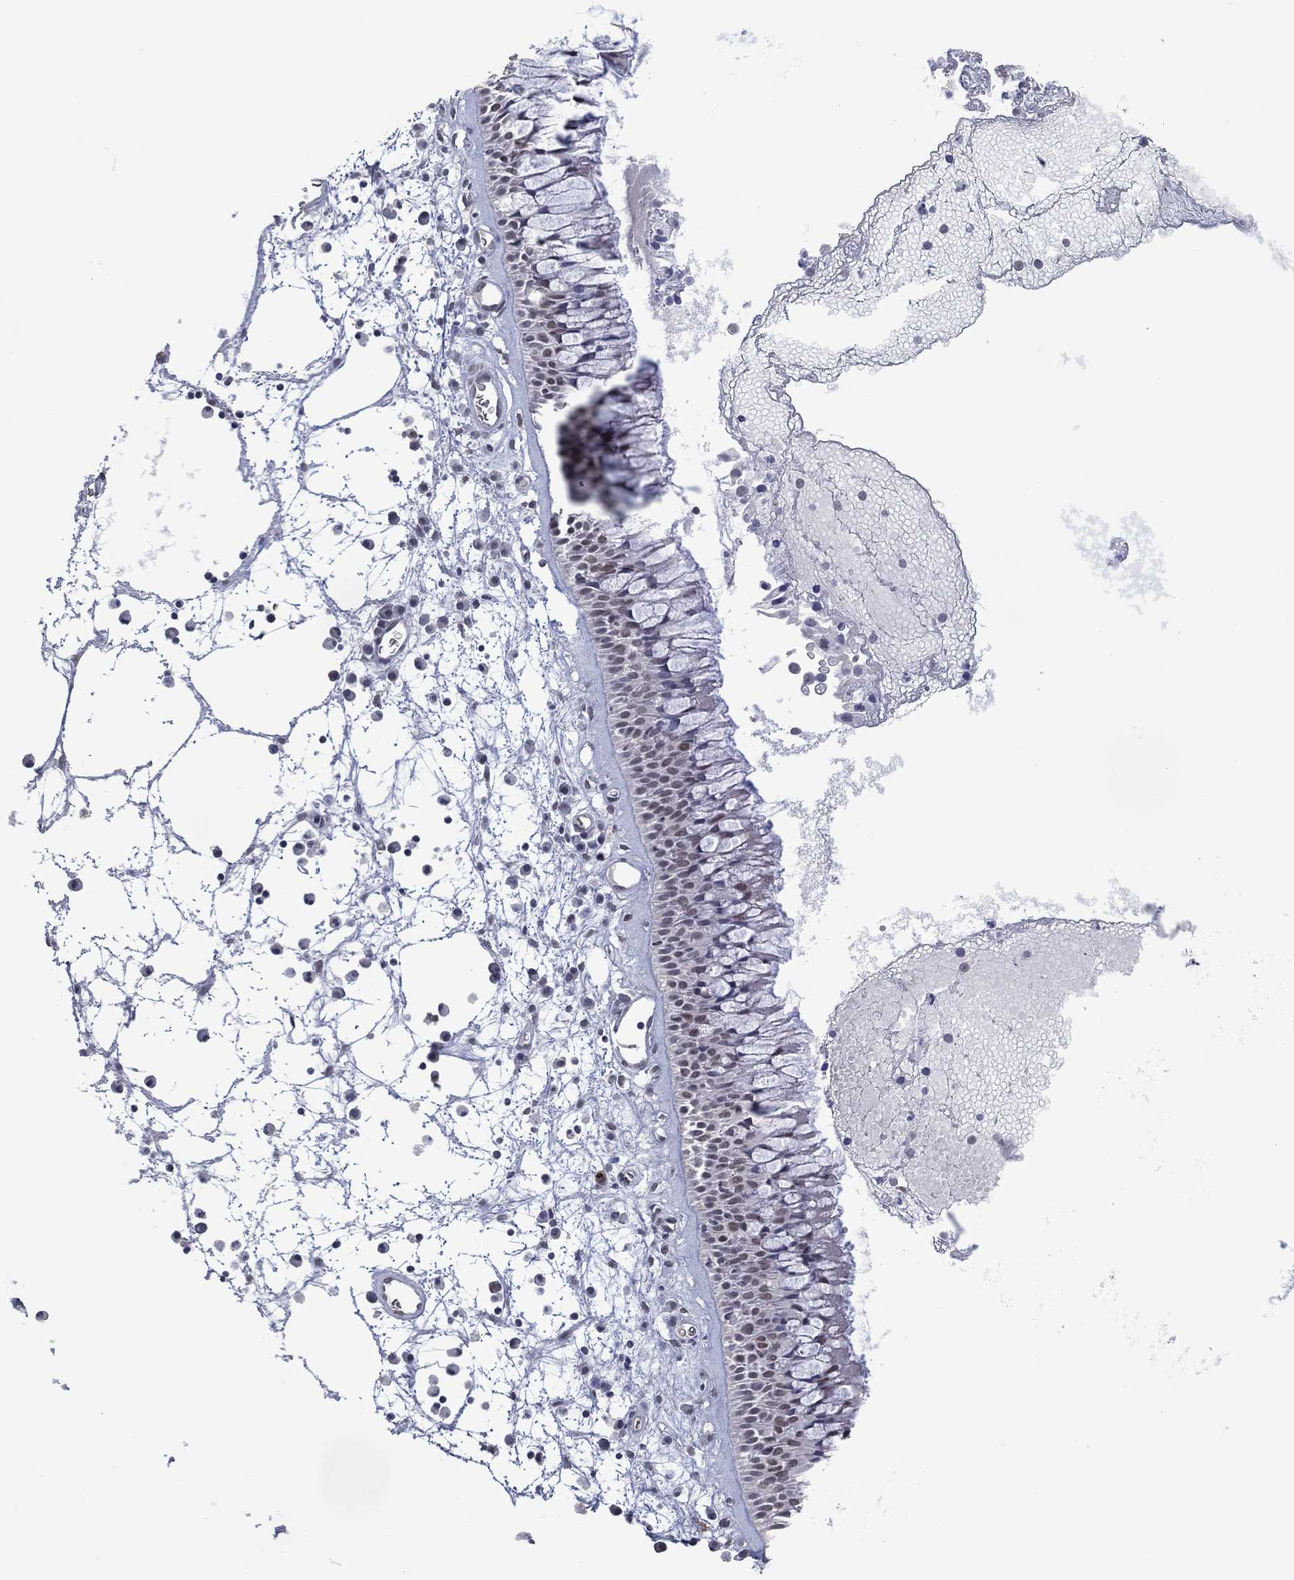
{"staining": {"intensity": "moderate", "quantity": "25%-75%", "location": "nuclear"}, "tissue": "nasopharynx", "cell_type": "Respiratory epithelial cells", "image_type": "normal", "snomed": [{"axis": "morphology", "description": "Normal tissue, NOS"}, {"axis": "topography", "description": "Nasopharynx"}], "caption": "This is a histology image of immunohistochemistry staining of benign nasopharynx, which shows moderate expression in the nuclear of respiratory epithelial cells.", "gene": "EHMT1", "patient": {"sex": "male", "age": 69}}